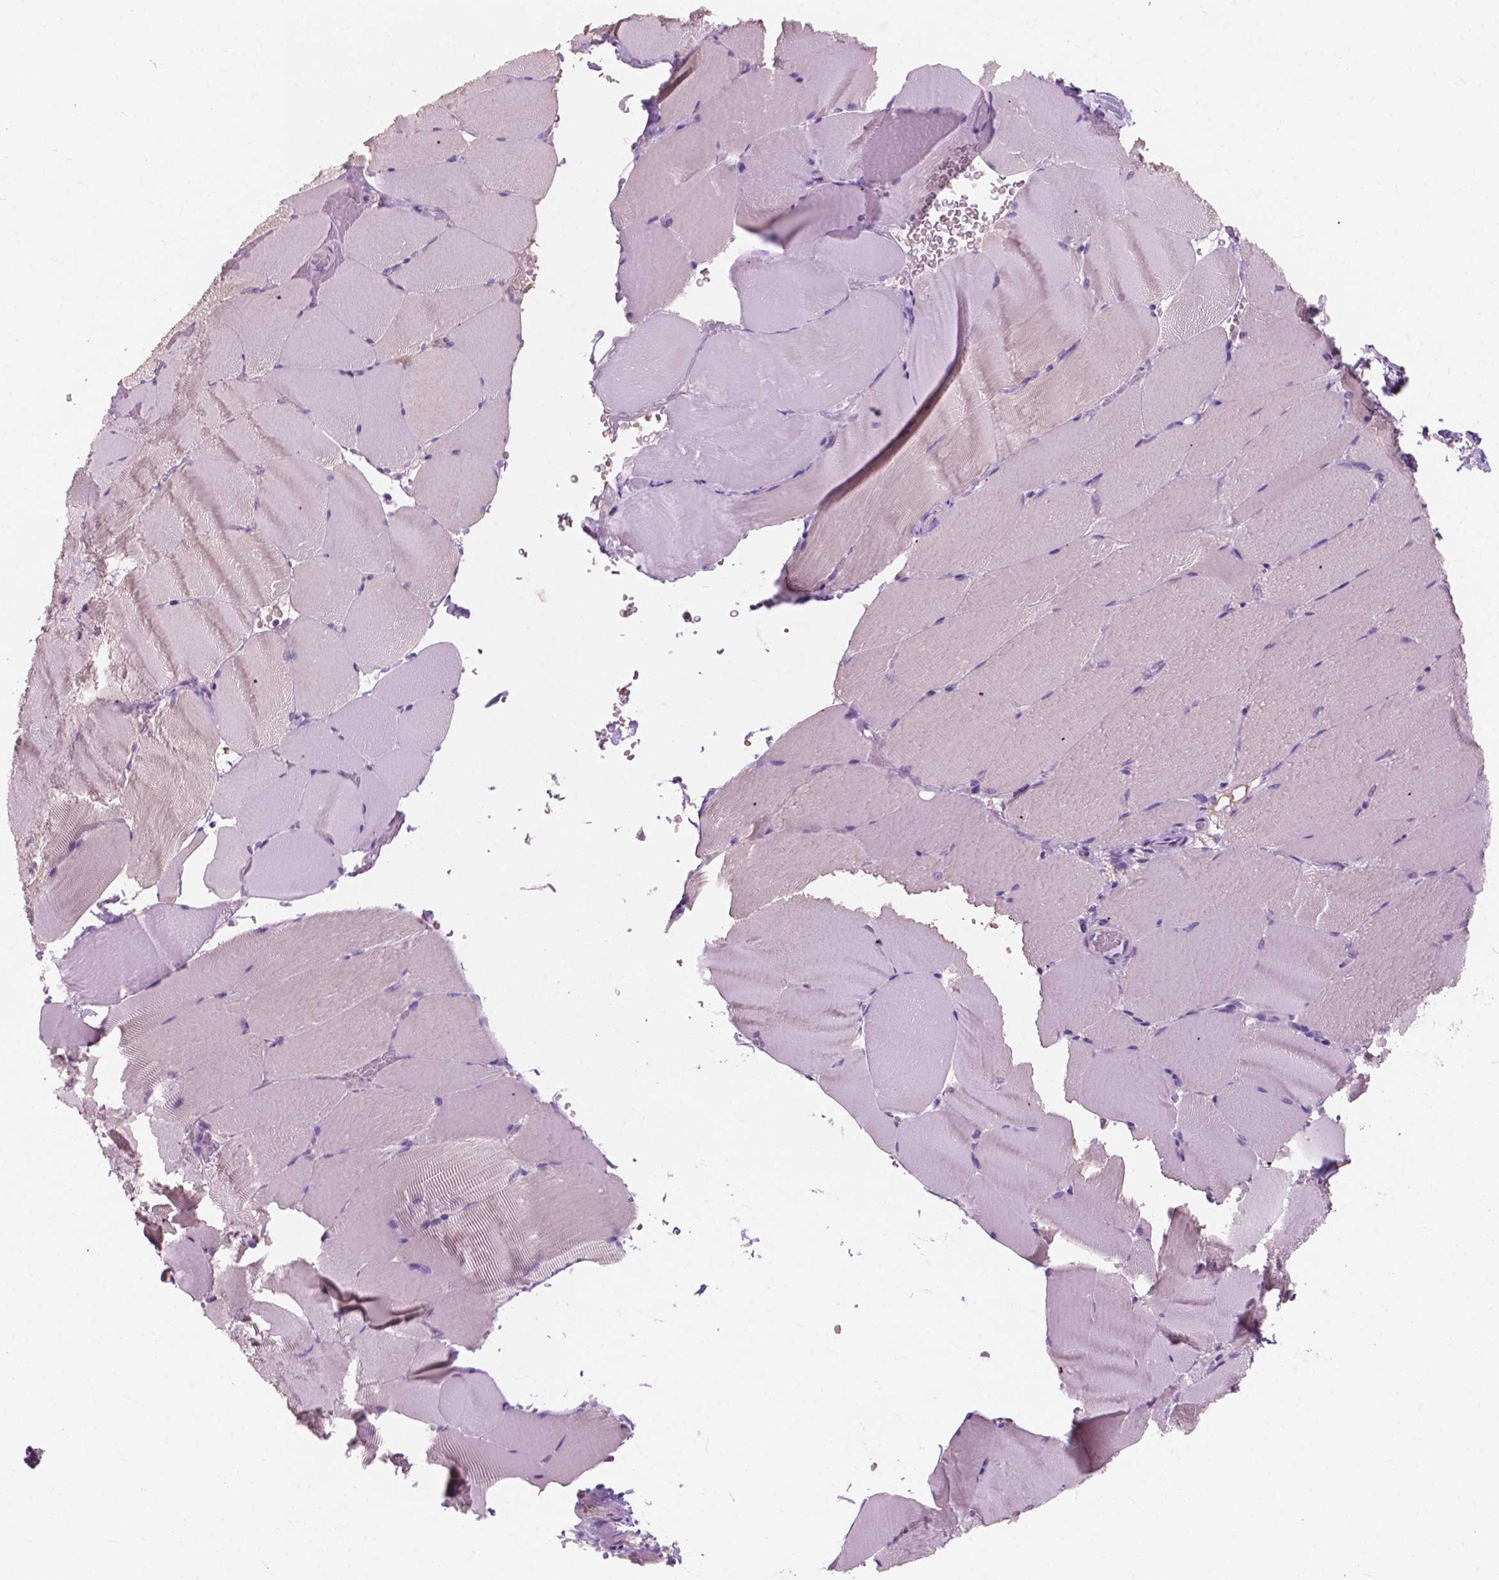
{"staining": {"intensity": "negative", "quantity": "none", "location": "none"}, "tissue": "skeletal muscle", "cell_type": "Myocytes", "image_type": "normal", "snomed": [{"axis": "morphology", "description": "Normal tissue, NOS"}, {"axis": "topography", "description": "Skeletal muscle"}], "caption": "IHC photomicrograph of normal human skeletal muscle stained for a protein (brown), which demonstrates no expression in myocytes.", "gene": "AWAT1", "patient": {"sex": "female", "age": 37}}